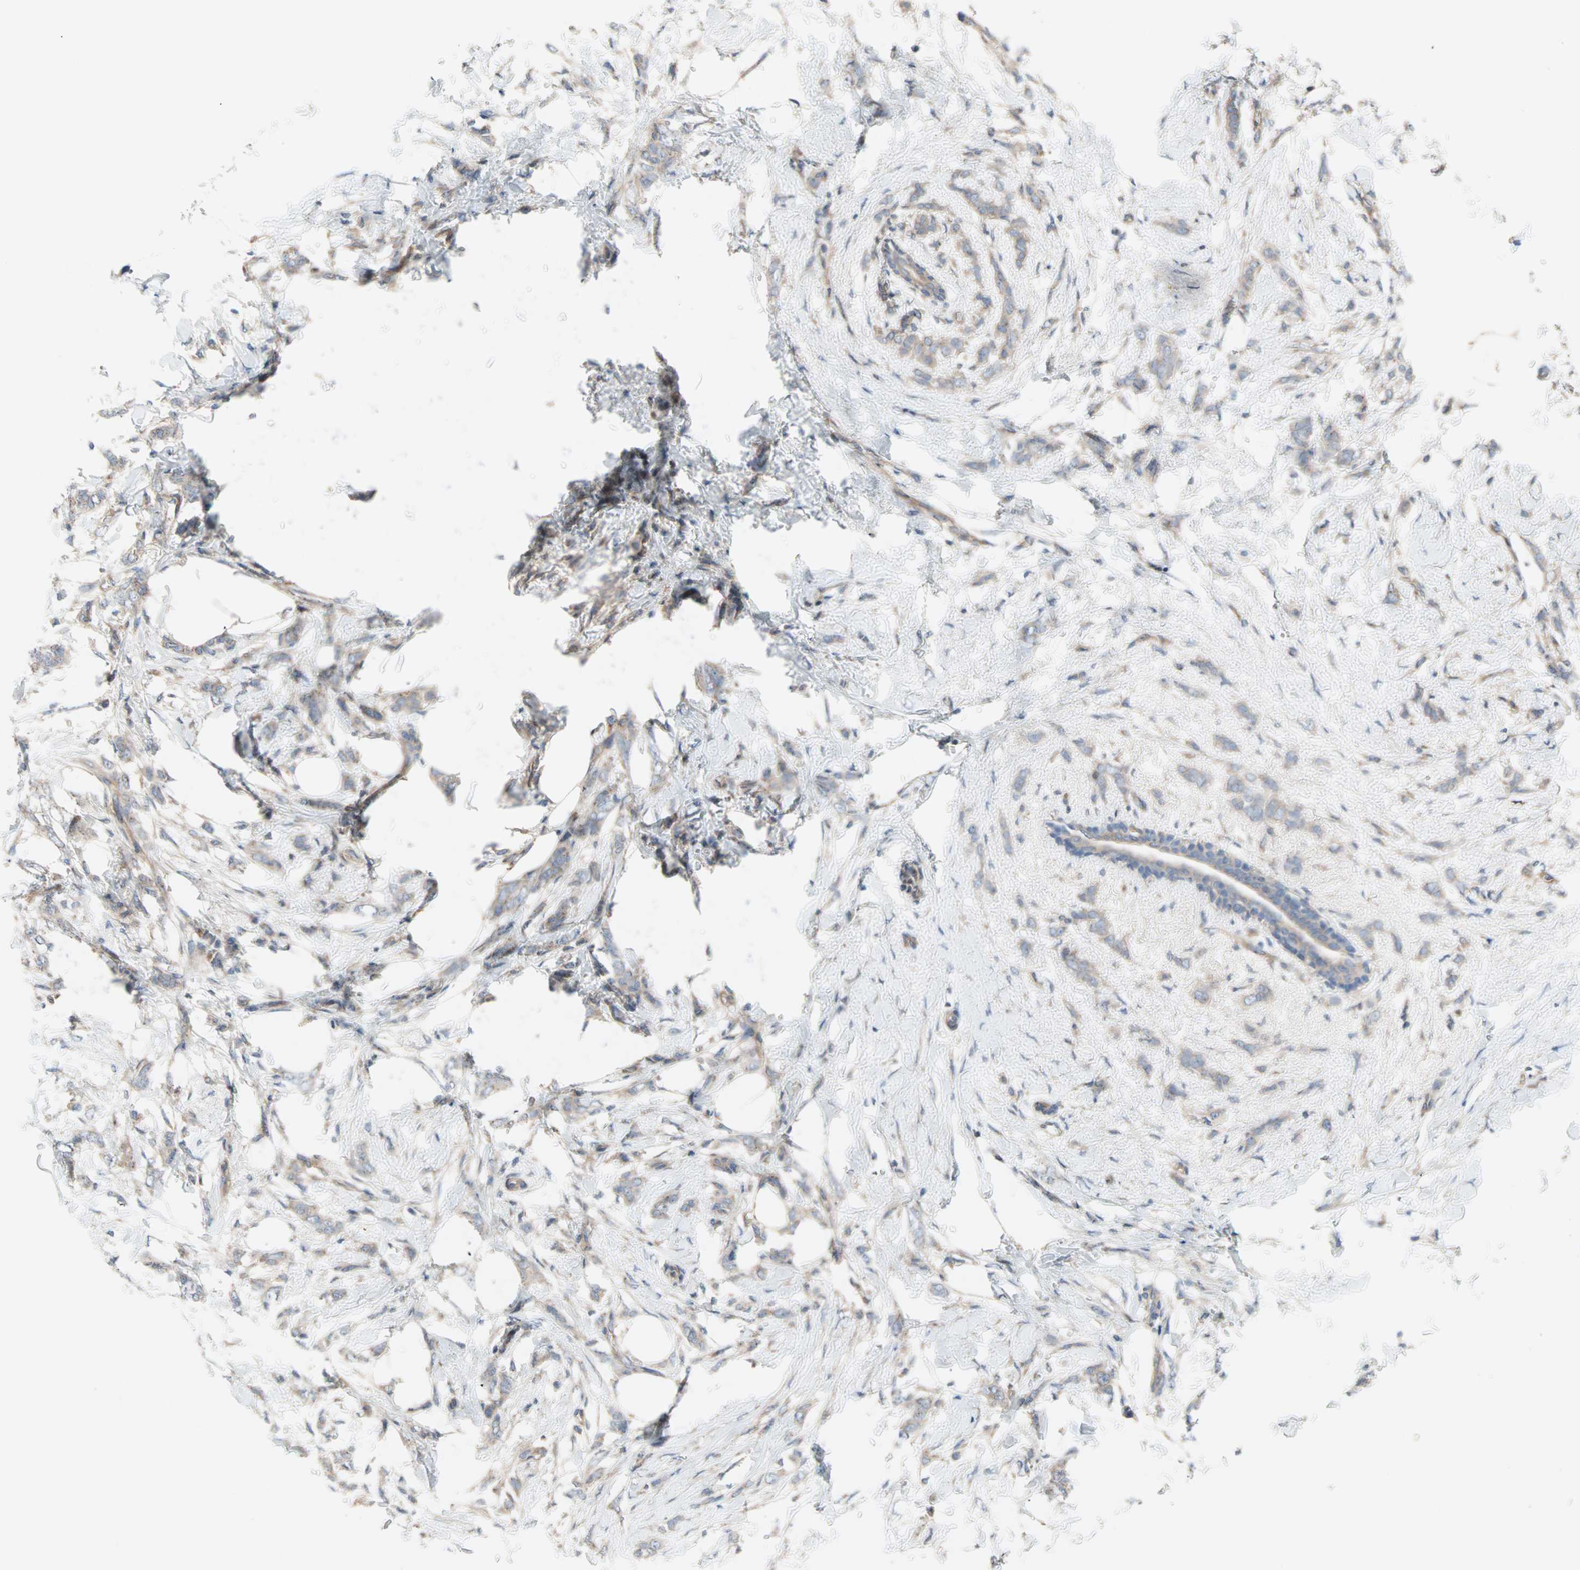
{"staining": {"intensity": "weak", "quantity": "25%-75%", "location": "cytoplasmic/membranous"}, "tissue": "breast cancer", "cell_type": "Tumor cells", "image_type": "cancer", "snomed": [{"axis": "morphology", "description": "Lobular carcinoma, in situ"}, {"axis": "morphology", "description": "Lobular carcinoma"}, {"axis": "topography", "description": "Breast"}], "caption": "IHC (DAB) staining of human breast cancer (lobular carcinoma) displays weak cytoplasmic/membranous protein expression in about 25%-75% of tumor cells. (DAB IHC with brightfield microscopy, high magnification).", "gene": "PDE8A", "patient": {"sex": "female", "age": 41}}